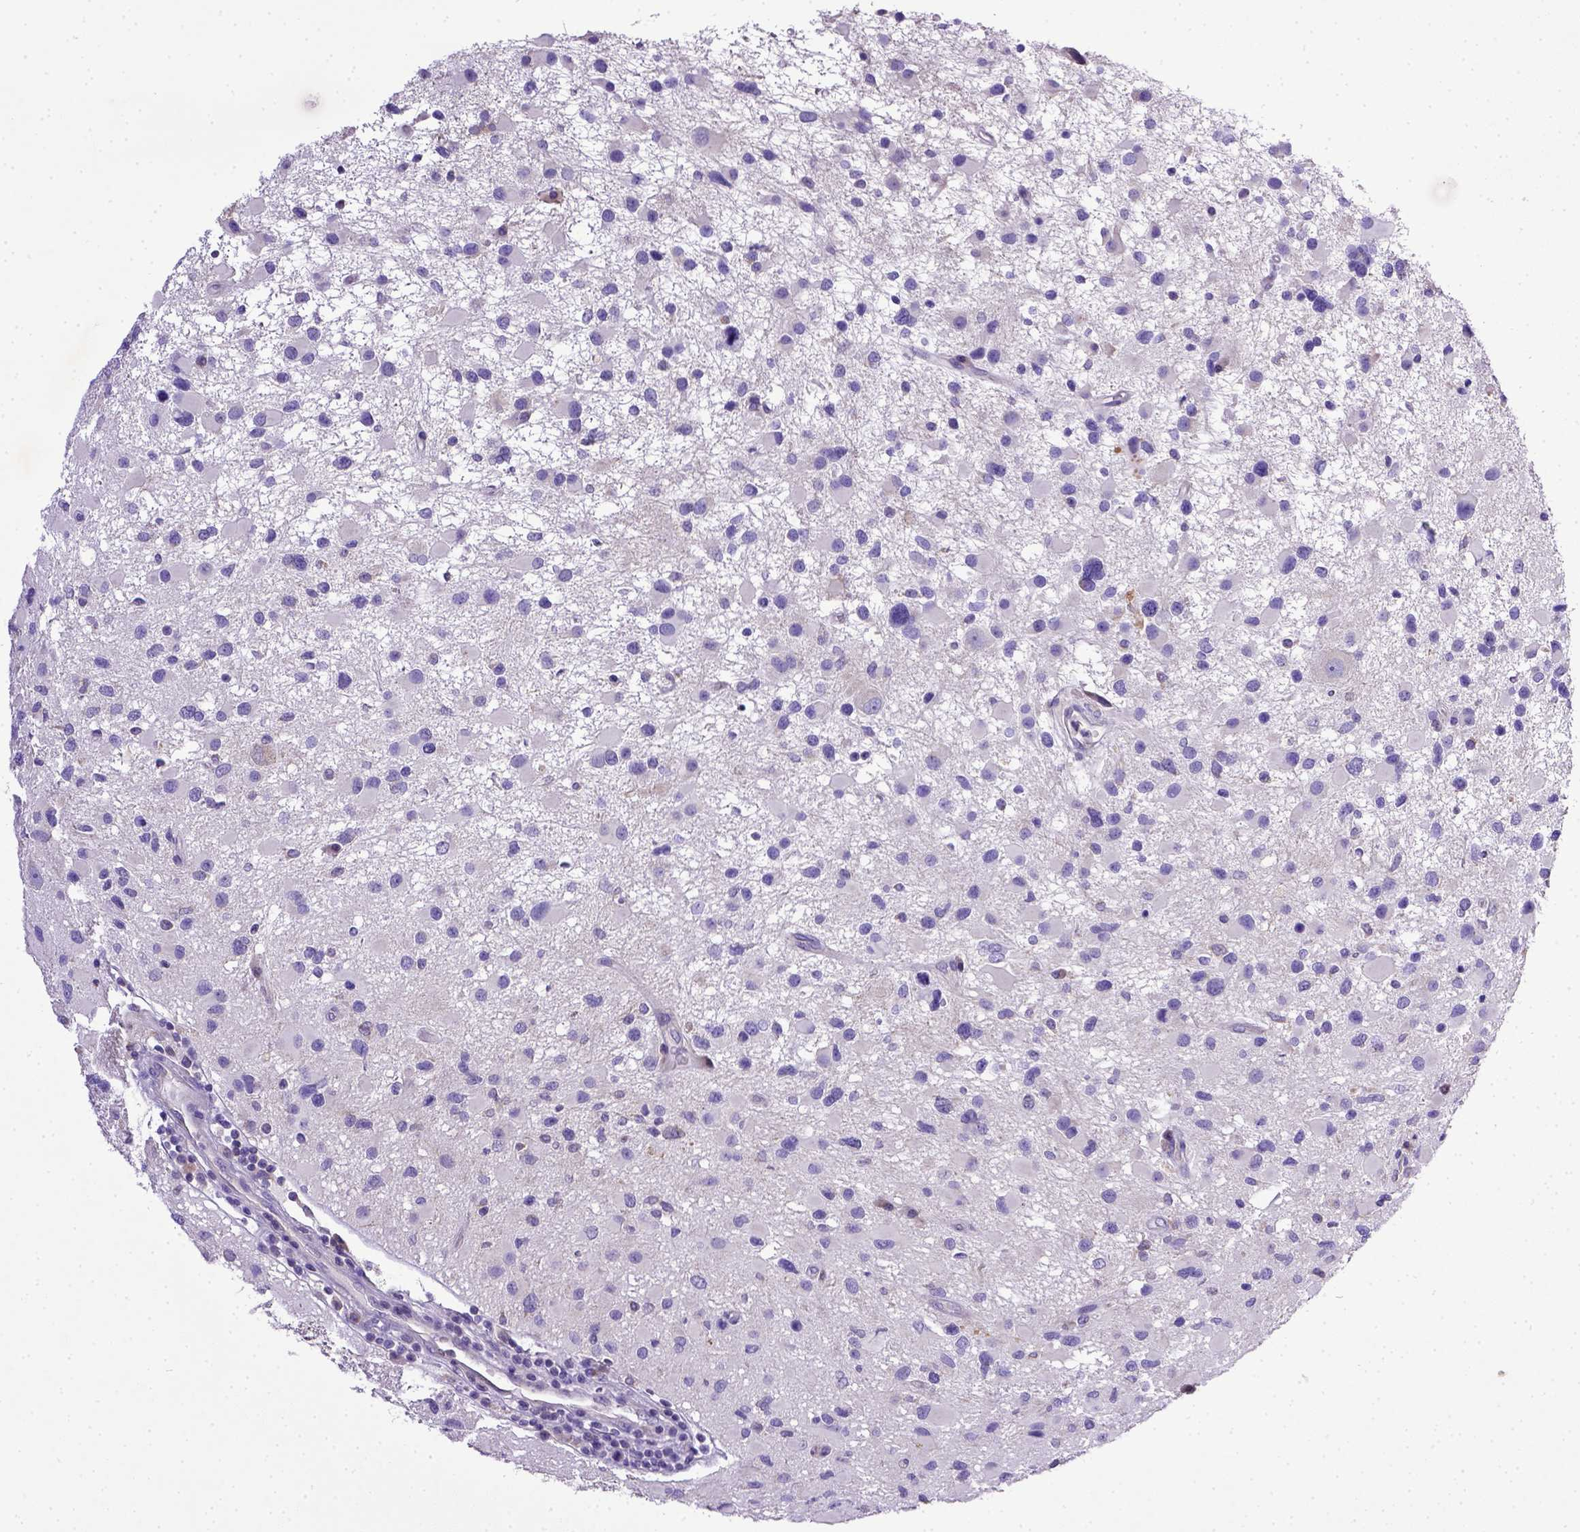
{"staining": {"intensity": "negative", "quantity": "none", "location": "none"}, "tissue": "glioma", "cell_type": "Tumor cells", "image_type": "cancer", "snomed": [{"axis": "morphology", "description": "Glioma, malignant, Low grade"}, {"axis": "topography", "description": "Brain"}], "caption": "Glioma was stained to show a protein in brown. There is no significant staining in tumor cells.", "gene": "CD40", "patient": {"sex": "female", "age": 32}}